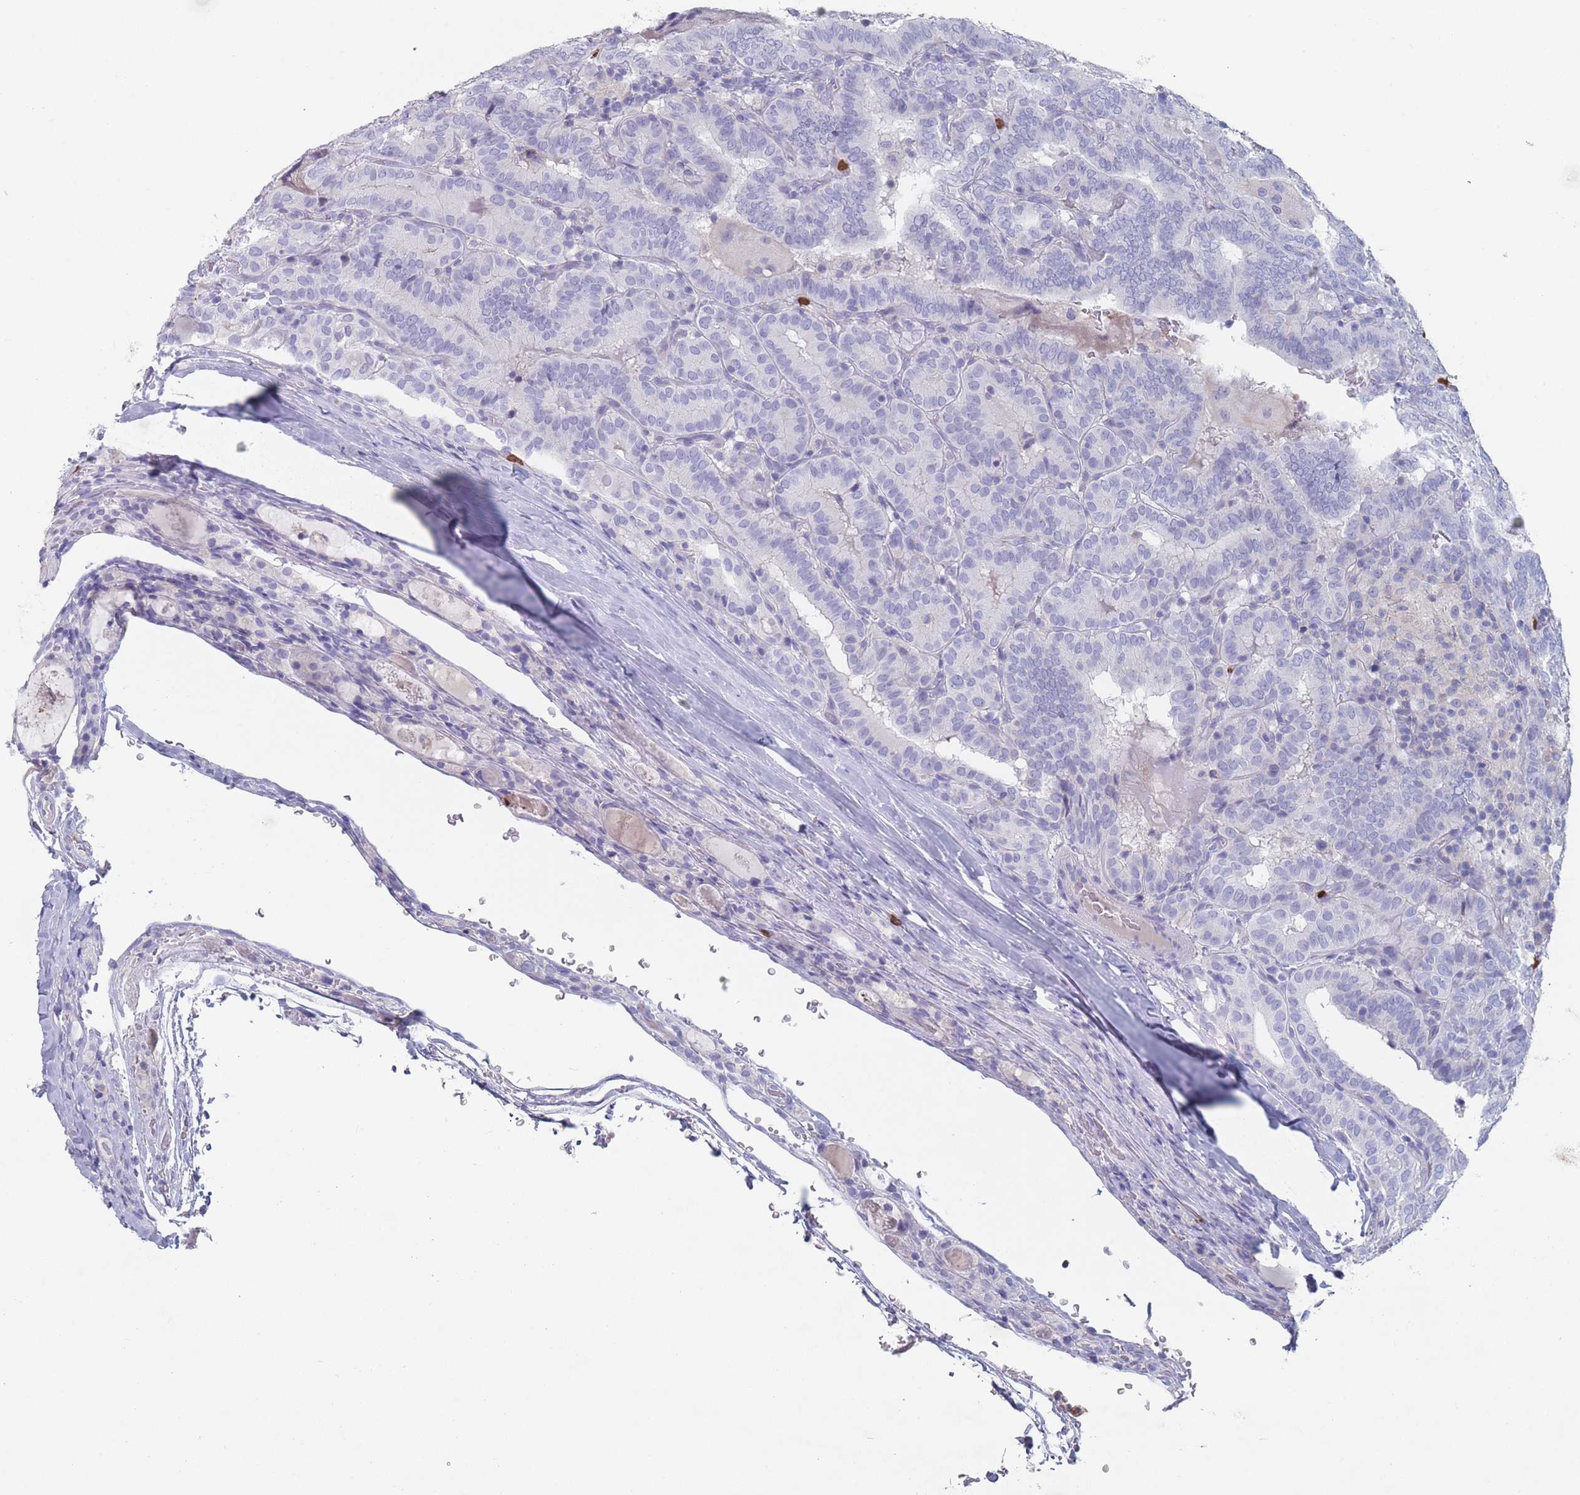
{"staining": {"intensity": "negative", "quantity": "none", "location": "none"}, "tissue": "thyroid cancer", "cell_type": "Tumor cells", "image_type": "cancer", "snomed": [{"axis": "morphology", "description": "Papillary adenocarcinoma, NOS"}, {"axis": "topography", "description": "Thyroid gland"}], "caption": "This is an IHC image of human thyroid papillary adenocarcinoma. There is no positivity in tumor cells.", "gene": "ATP1A3", "patient": {"sex": "female", "age": 72}}